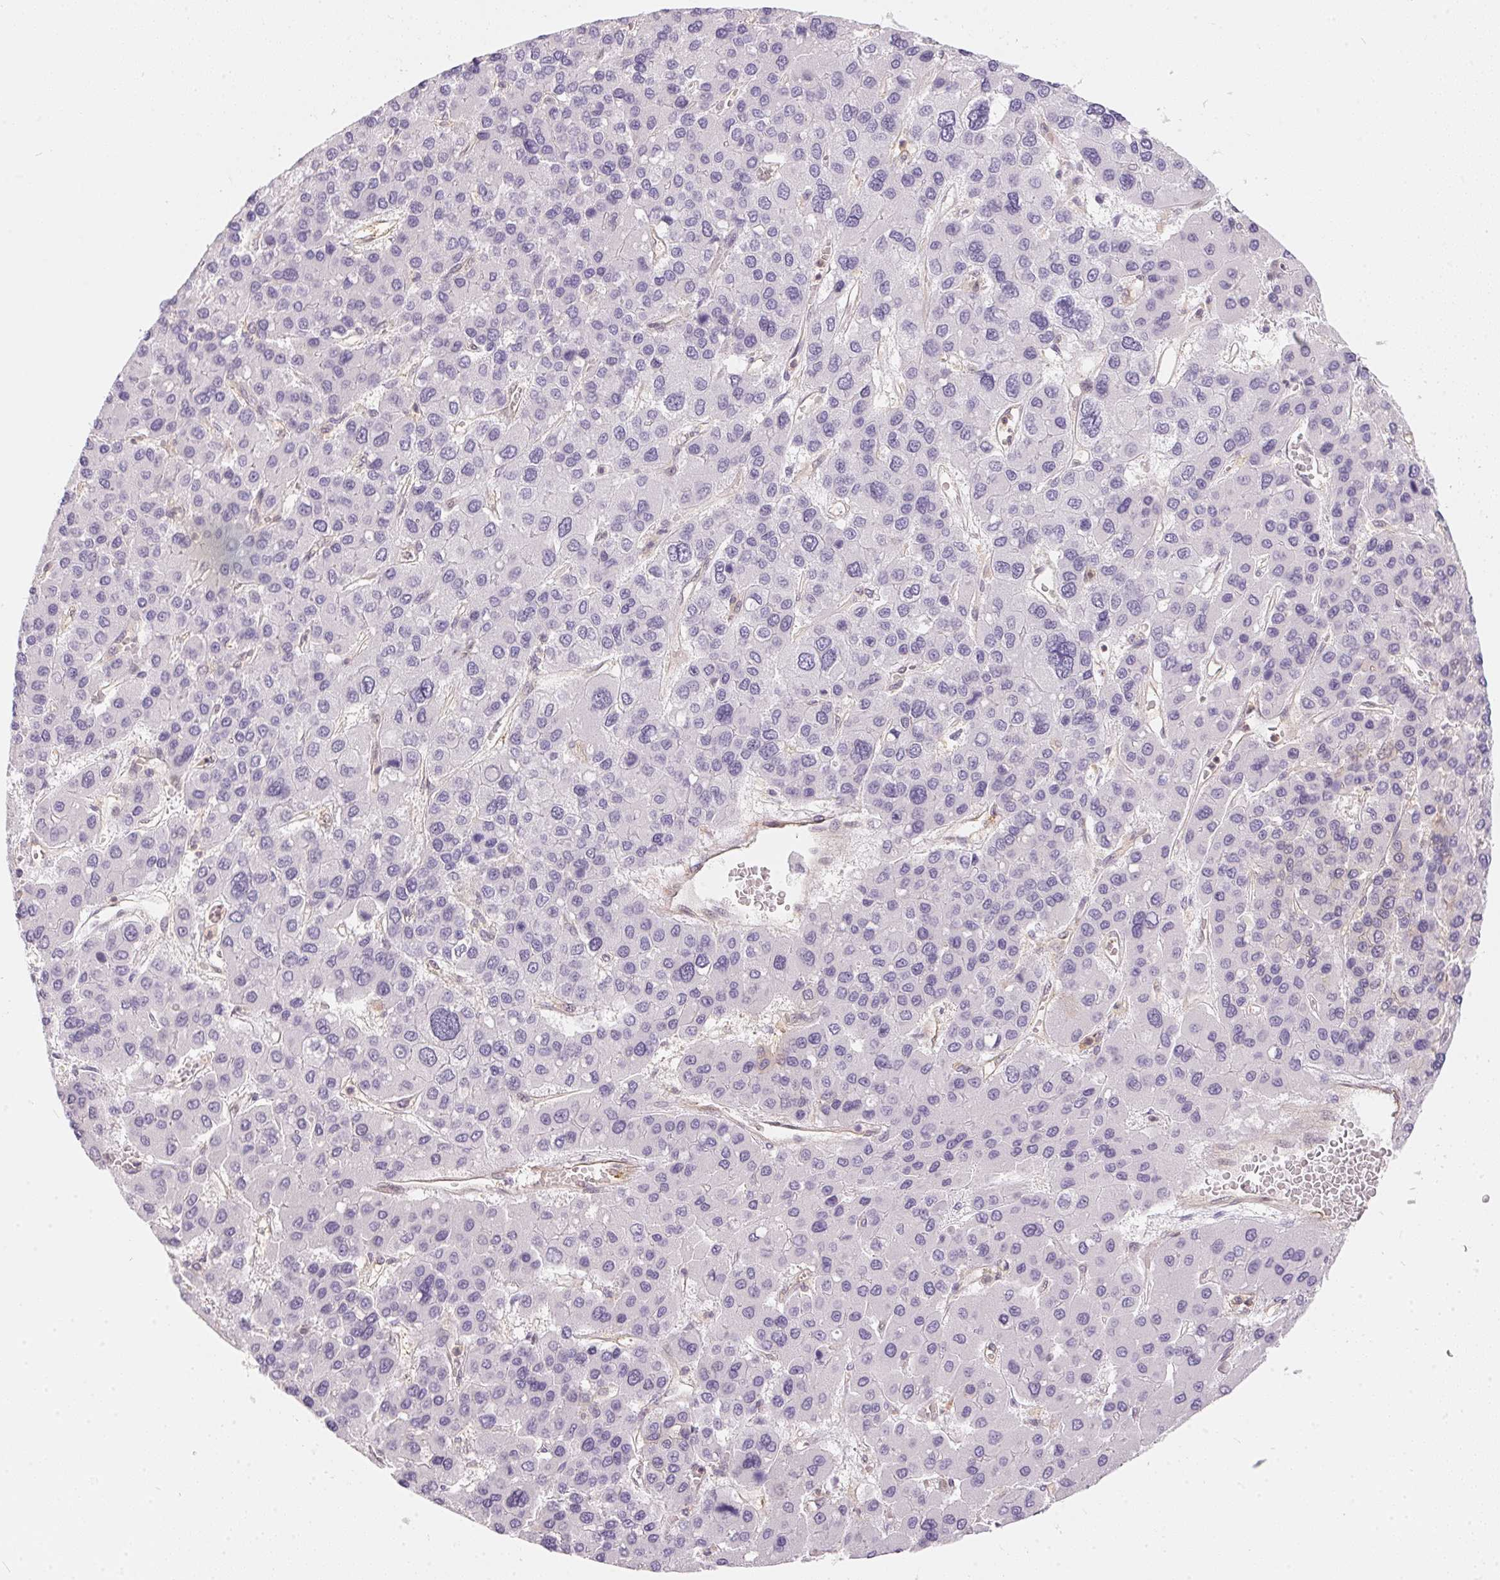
{"staining": {"intensity": "negative", "quantity": "none", "location": "none"}, "tissue": "liver cancer", "cell_type": "Tumor cells", "image_type": "cancer", "snomed": [{"axis": "morphology", "description": "Carcinoma, Hepatocellular, NOS"}, {"axis": "topography", "description": "Liver"}], "caption": "A micrograph of liver cancer (hepatocellular carcinoma) stained for a protein reveals no brown staining in tumor cells.", "gene": "BLMH", "patient": {"sex": "female", "age": 41}}